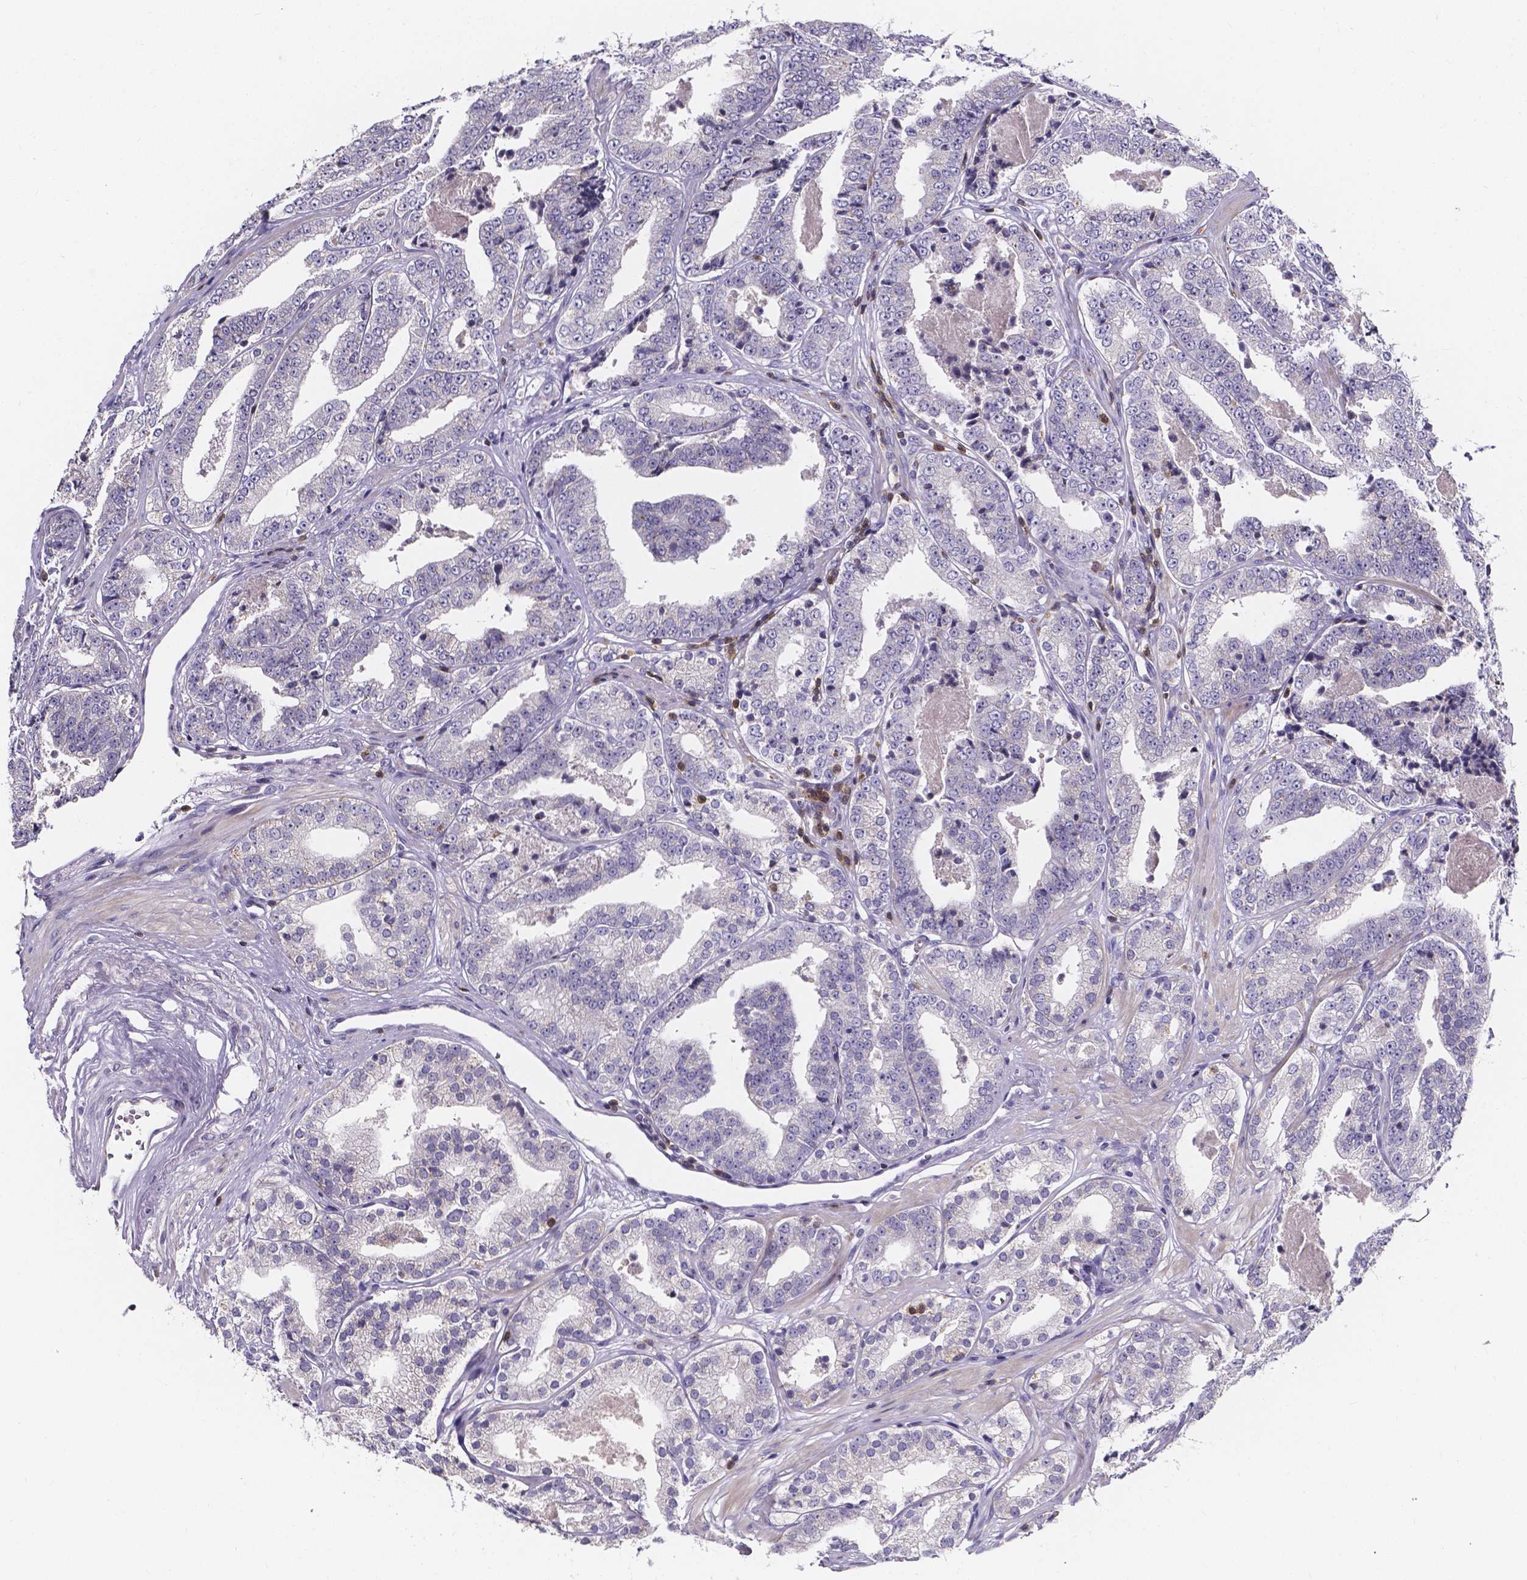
{"staining": {"intensity": "negative", "quantity": "none", "location": "none"}, "tissue": "prostate cancer", "cell_type": "Tumor cells", "image_type": "cancer", "snomed": [{"axis": "morphology", "description": "Adenocarcinoma, Low grade"}, {"axis": "topography", "description": "Prostate"}], "caption": "Immunohistochemistry (IHC) micrograph of human prostate cancer stained for a protein (brown), which demonstrates no staining in tumor cells. (IHC, brightfield microscopy, high magnification).", "gene": "THEMIS", "patient": {"sex": "male", "age": 60}}